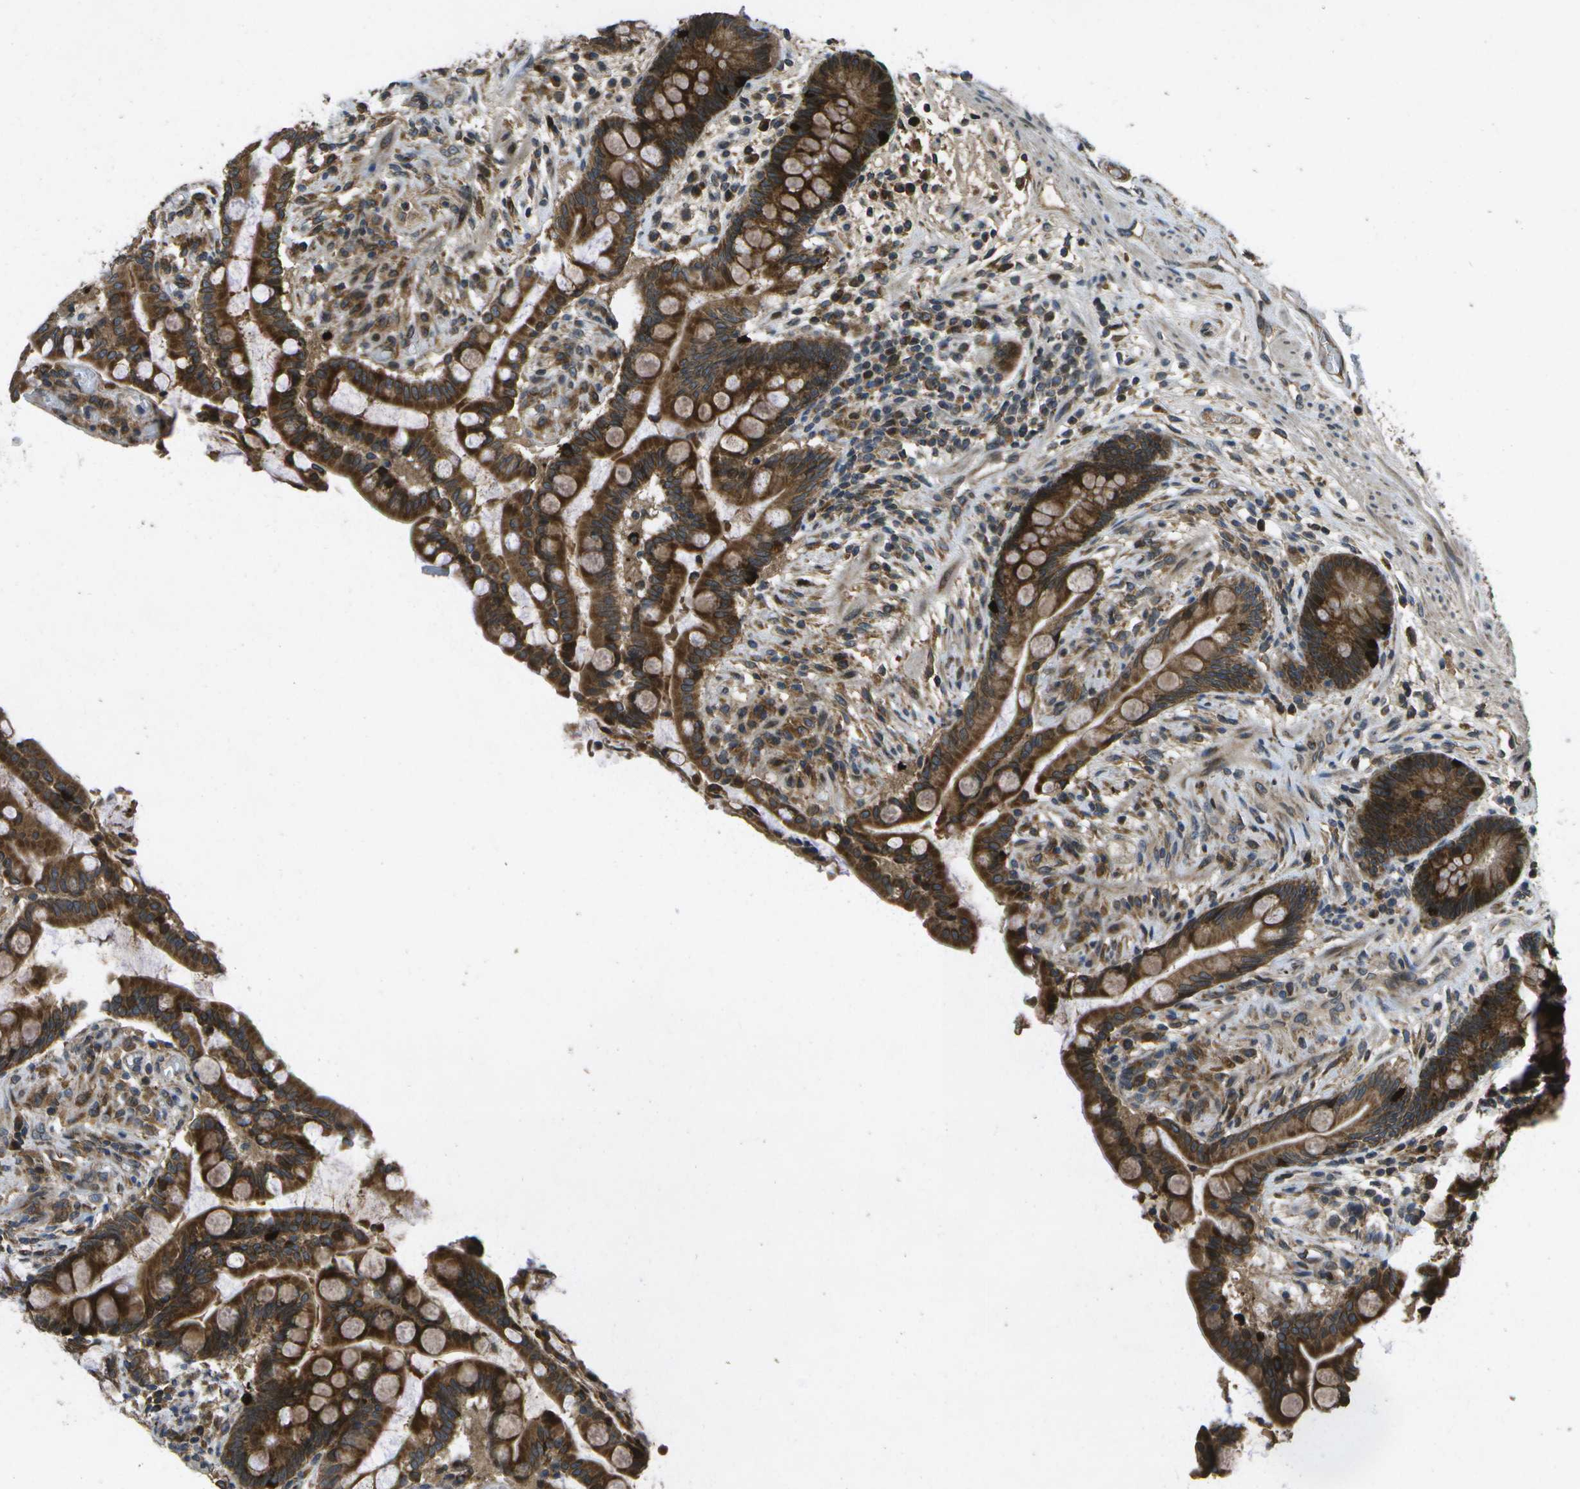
{"staining": {"intensity": "moderate", "quantity": "25%-75%", "location": "cytoplasmic/membranous"}, "tissue": "colon", "cell_type": "Endothelial cells", "image_type": "normal", "snomed": [{"axis": "morphology", "description": "Normal tissue, NOS"}, {"axis": "topography", "description": "Colon"}], "caption": "Immunohistochemical staining of unremarkable human colon reveals medium levels of moderate cytoplasmic/membranous positivity in approximately 25%-75% of endothelial cells. Nuclei are stained in blue.", "gene": "HFE", "patient": {"sex": "male", "age": 73}}